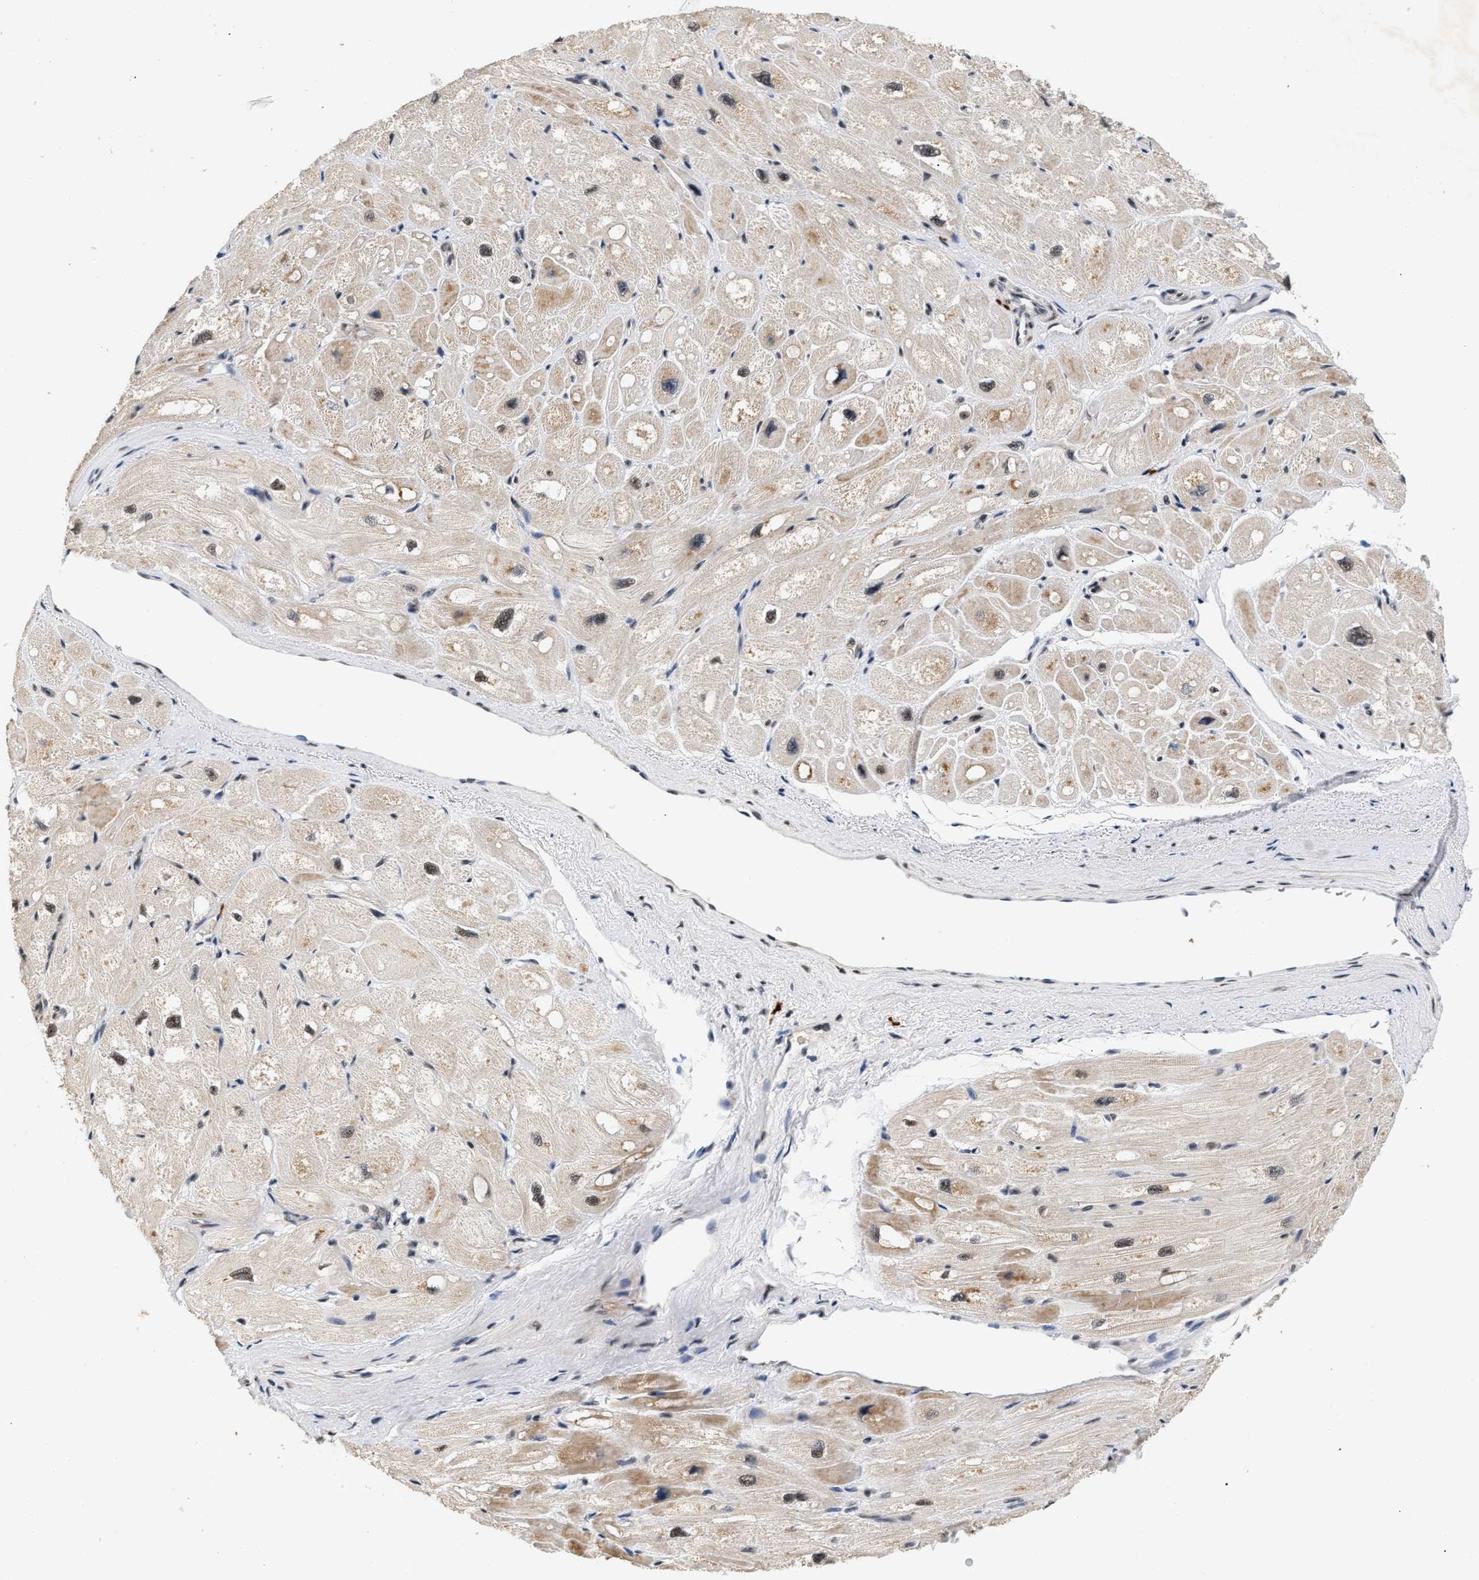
{"staining": {"intensity": "moderate", "quantity": "25%-75%", "location": "cytoplasmic/membranous"}, "tissue": "heart muscle", "cell_type": "Cardiomyocytes", "image_type": "normal", "snomed": [{"axis": "morphology", "description": "Normal tissue, NOS"}, {"axis": "topography", "description": "Heart"}], "caption": "Immunohistochemistry of normal human heart muscle demonstrates medium levels of moderate cytoplasmic/membranous staining in approximately 25%-75% of cardiomyocytes. (IHC, brightfield microscopy, high magnification).", "gene": "THOC1", "patient": {"sex": "male", "age": 49}}